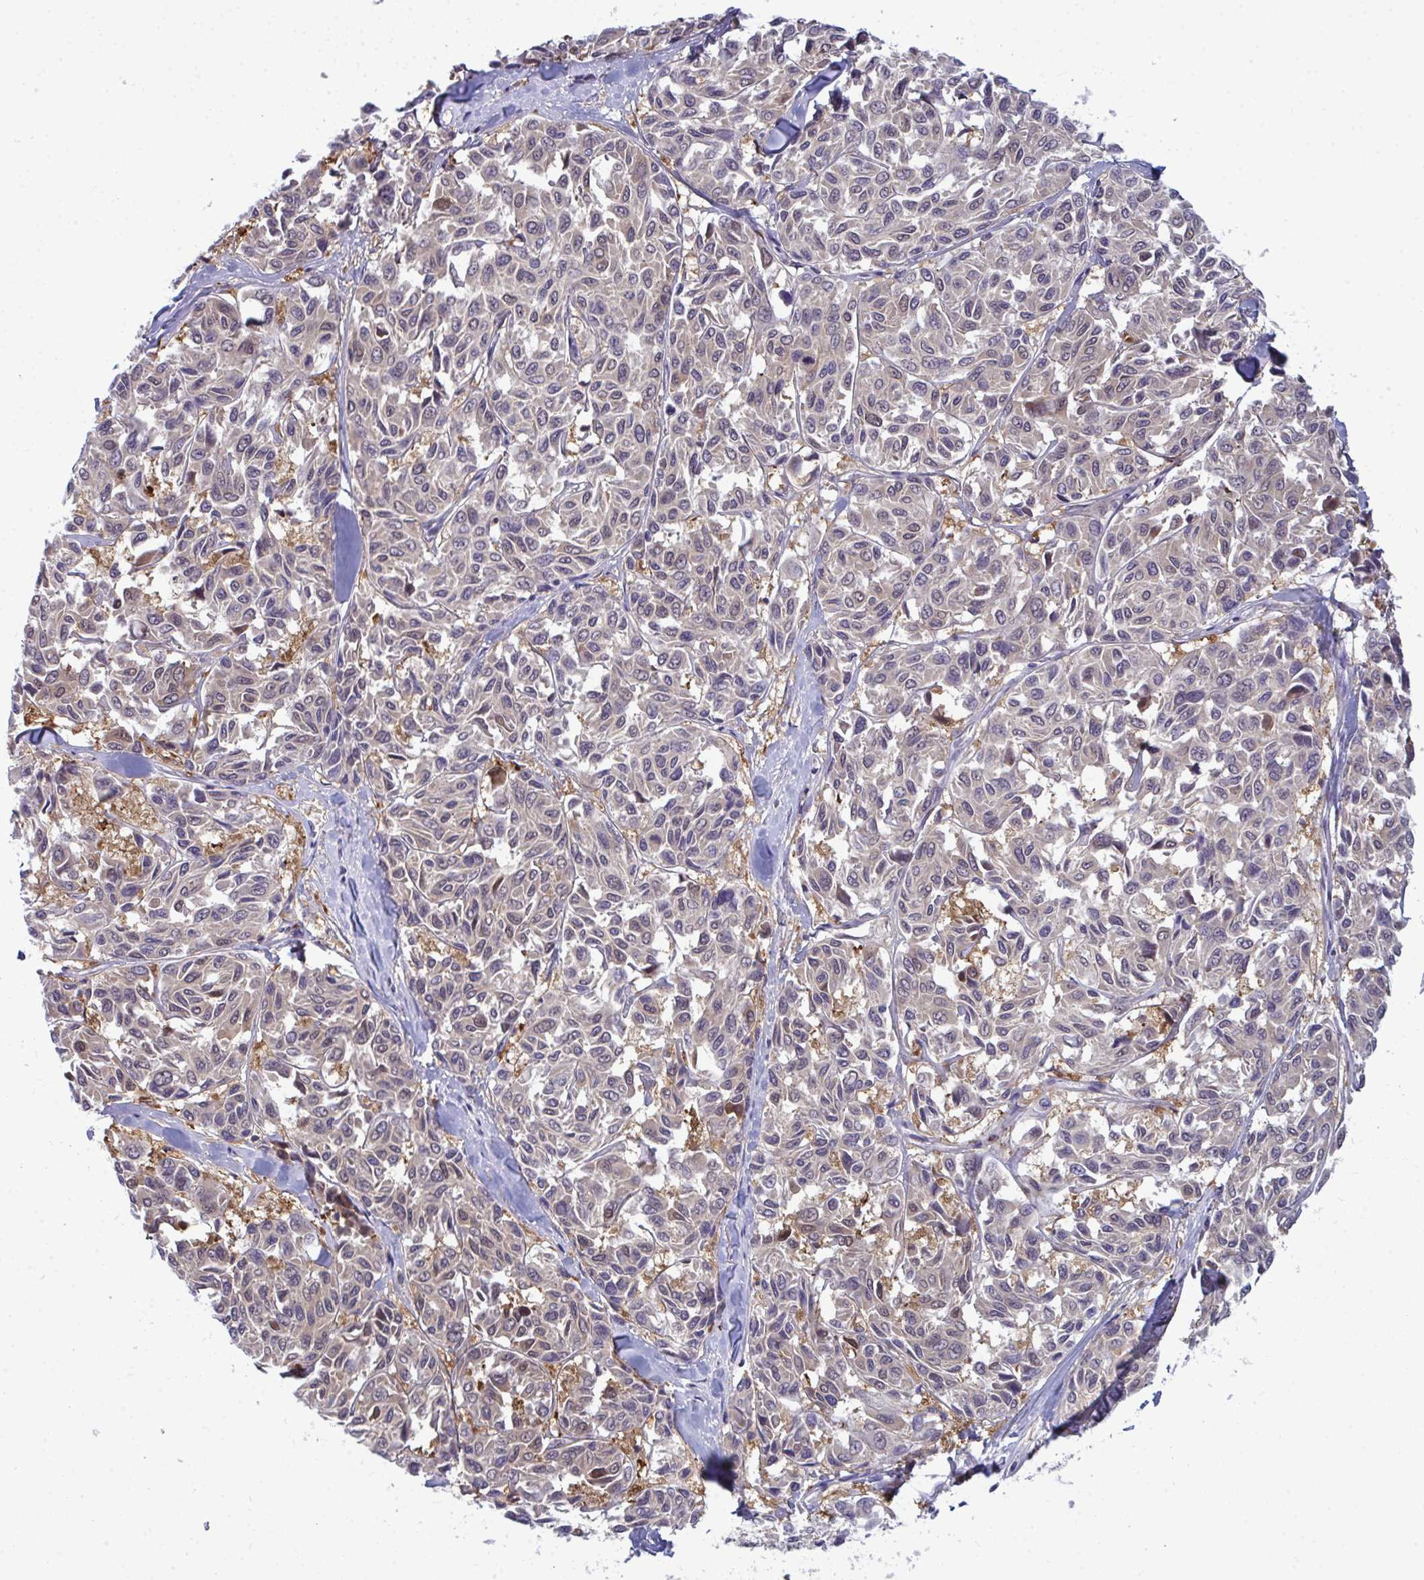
{"staining": {"intensity": "moderate", "quantity": "25%-75%", "location": "cytoplasmic/membranous"}, "tissue": "melanoma", "cell_type": "Tumor cells", "image_type": "cancer", "snomed": [{"axis": "morphology", "description": "Malignant melanoma, NOS"}, {"axis": "topography", "description": "Skin"}], "caption": "High-magnification brightfield microscopy of melanoma stained with DAB (3,3'-diaminobenzidine) (brown) and counterstained with hematoxylin (blue). tumor cells exhibit moderate cytoplasmic/membranous staining is seen in about25%-75% of cells.", "gene": "SLC30A6", "patient": {"sex": "female", "age": 66}}